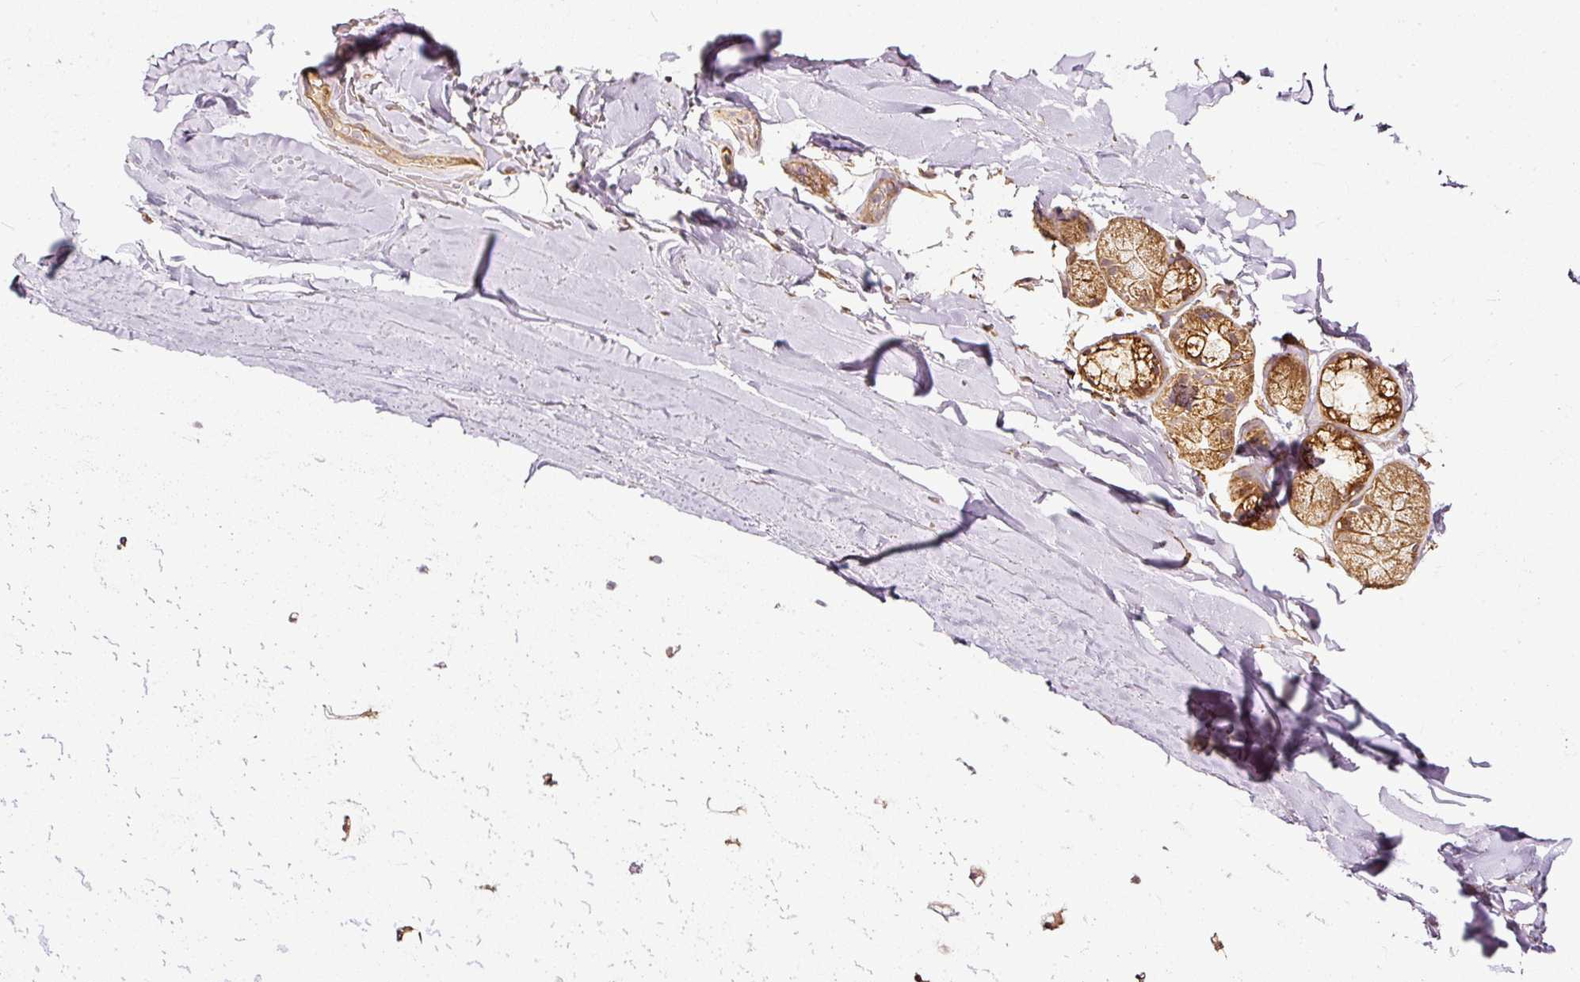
{"staining": {"intensity": "moderate", "quantity": ">75%", "location": "cytoplasmic/membranous"}, "tissue": "soft tissue", "cell_type": "Chondrocytes", "image_type": "normal", "snomed": [{"axis": "morphology", "description": "Normal tissue, NOS"}, {"axis": "morphology", "description": "Squamous cell carcinoma, NOS"}, {"axis": "topography", "description": "Bronchus"}, {"axis": "topography", "description": "Lung"}], "caption": "Protein analysis of benign soft tissue reveals moderate cytoplasmic/membranous staining in about >75% of chondrocytes.", "gene": "MIF4GD", "patient": {"sex": "female", "age": 70}}